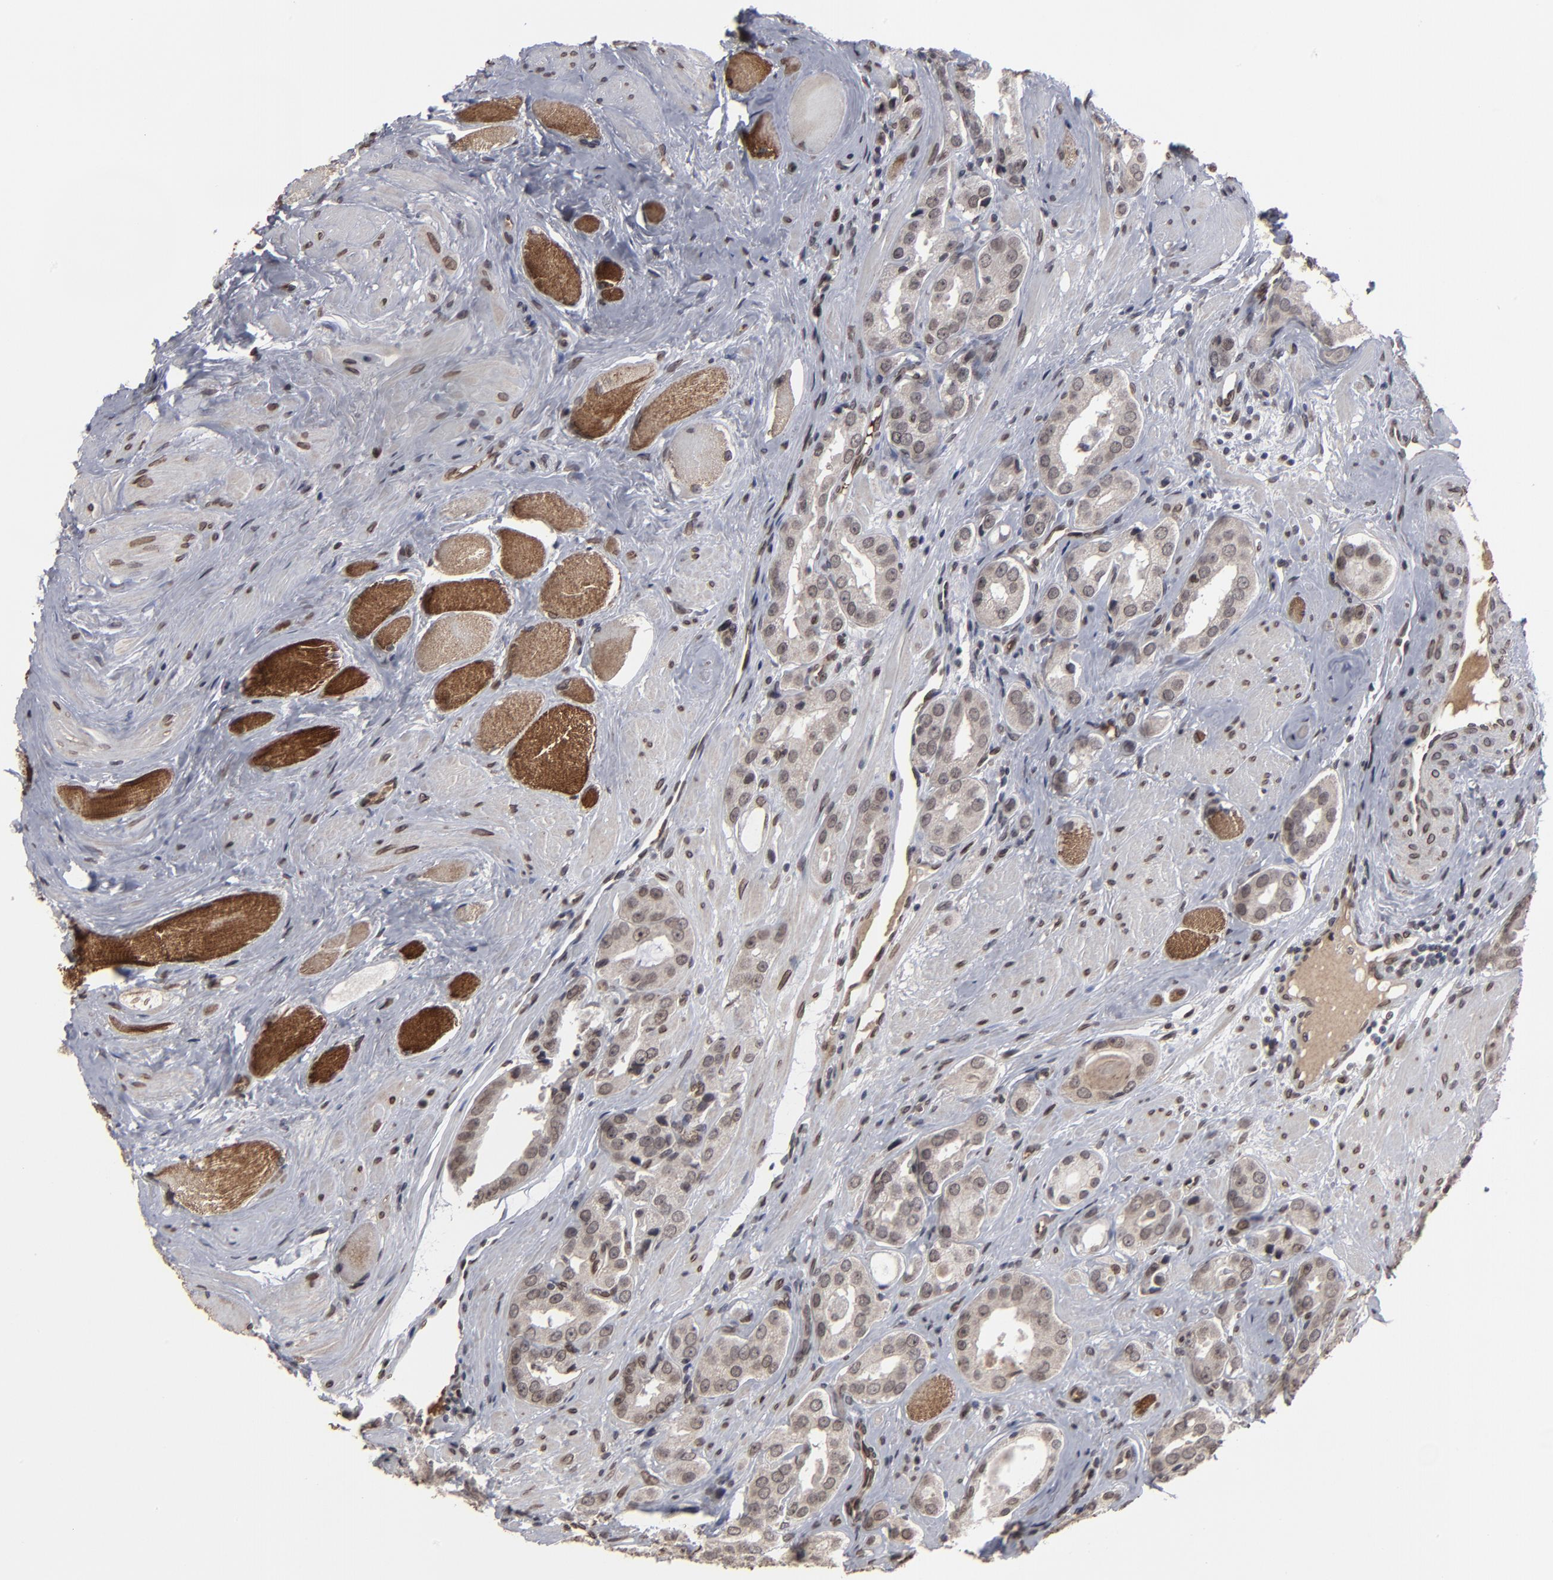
{"staining": {"intensity": "weak", "quantity": ">75%", "location": "nuclear"}, "tissue": "prostate cancer", "cell_type": "Tumor cells", "image_type": "cancer", "snomed": [{"axis": "morphology", "description": "Adenocarcinoma, Medium grade"}, {"axis": "topography", "description": "Prostate"}], "caption": "This is a histology image of immunohistochemistry (IHC) staining of adenocarcinoma (medium-grade) (prostate), which shows weak staining in the nuclear of tumor cells.", "gene": "BAZ1A", "patient": {"sex": "male", "age": 53}}